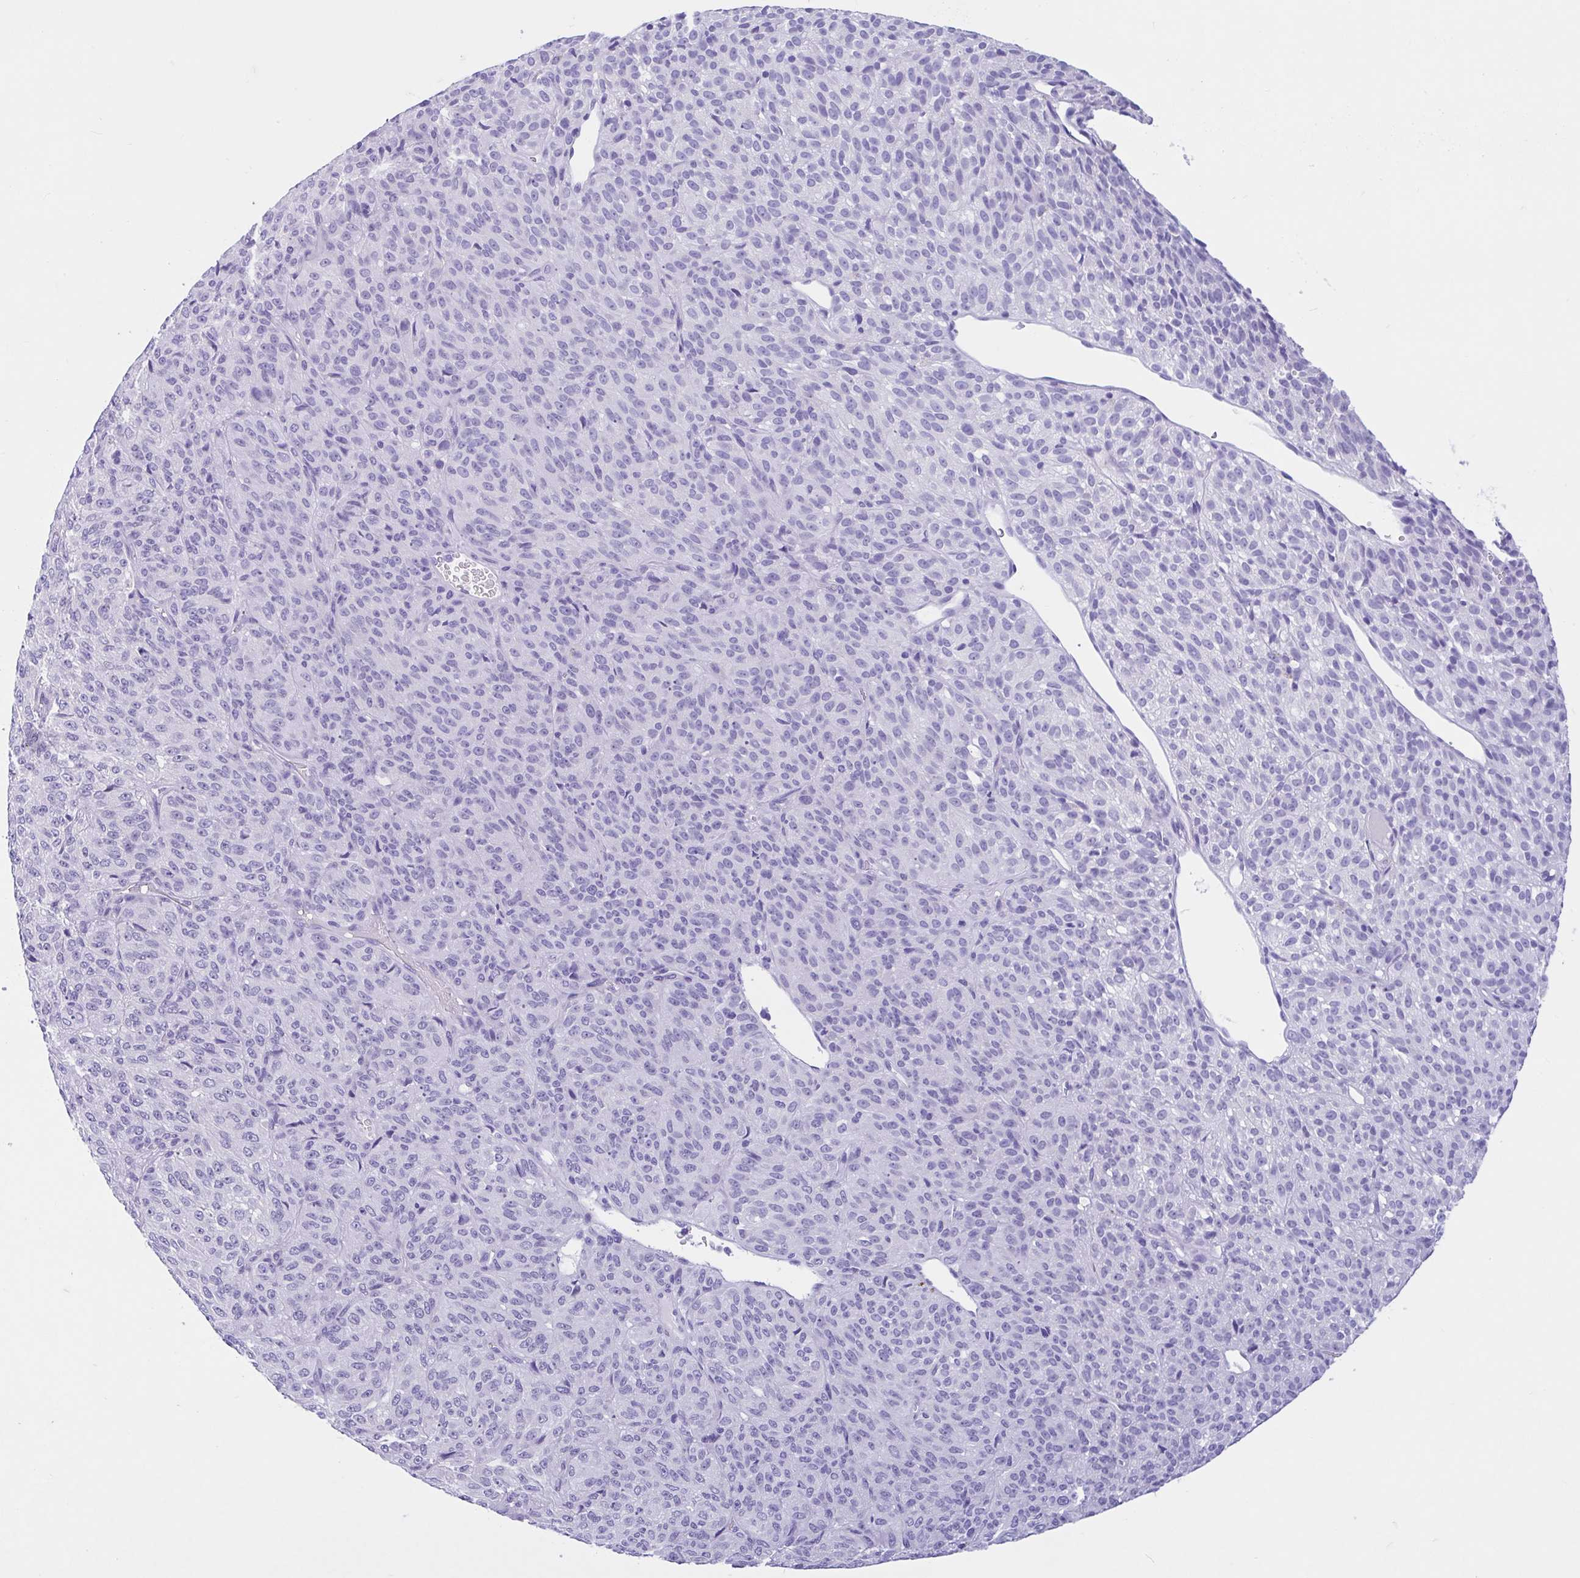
{"staining": {"intensity": "negative", "quantity": "none", "location": "none"}, "tissue": "melanoma", "cell_type": "Tumor cells", "image_type": "cancer", "snomed": [{"axis": "morphology", "description": "Malignant melanoma, Metastatic site"}, {"axis": "topography", "description": "Brain"}], "caption": "Immunohistochemistry (IHC) histopathology image of neoplastic tissue: malignant melanoma (metastatic site) stained with DAB (3,3'-diaminobenzidine) demonstrates no significant protein expression in tumor cells. (DAB immunohistochemistry (IHC), high magnification).", "gene": "OR4N4", "patient": {"sex": "female", "age": 56}}